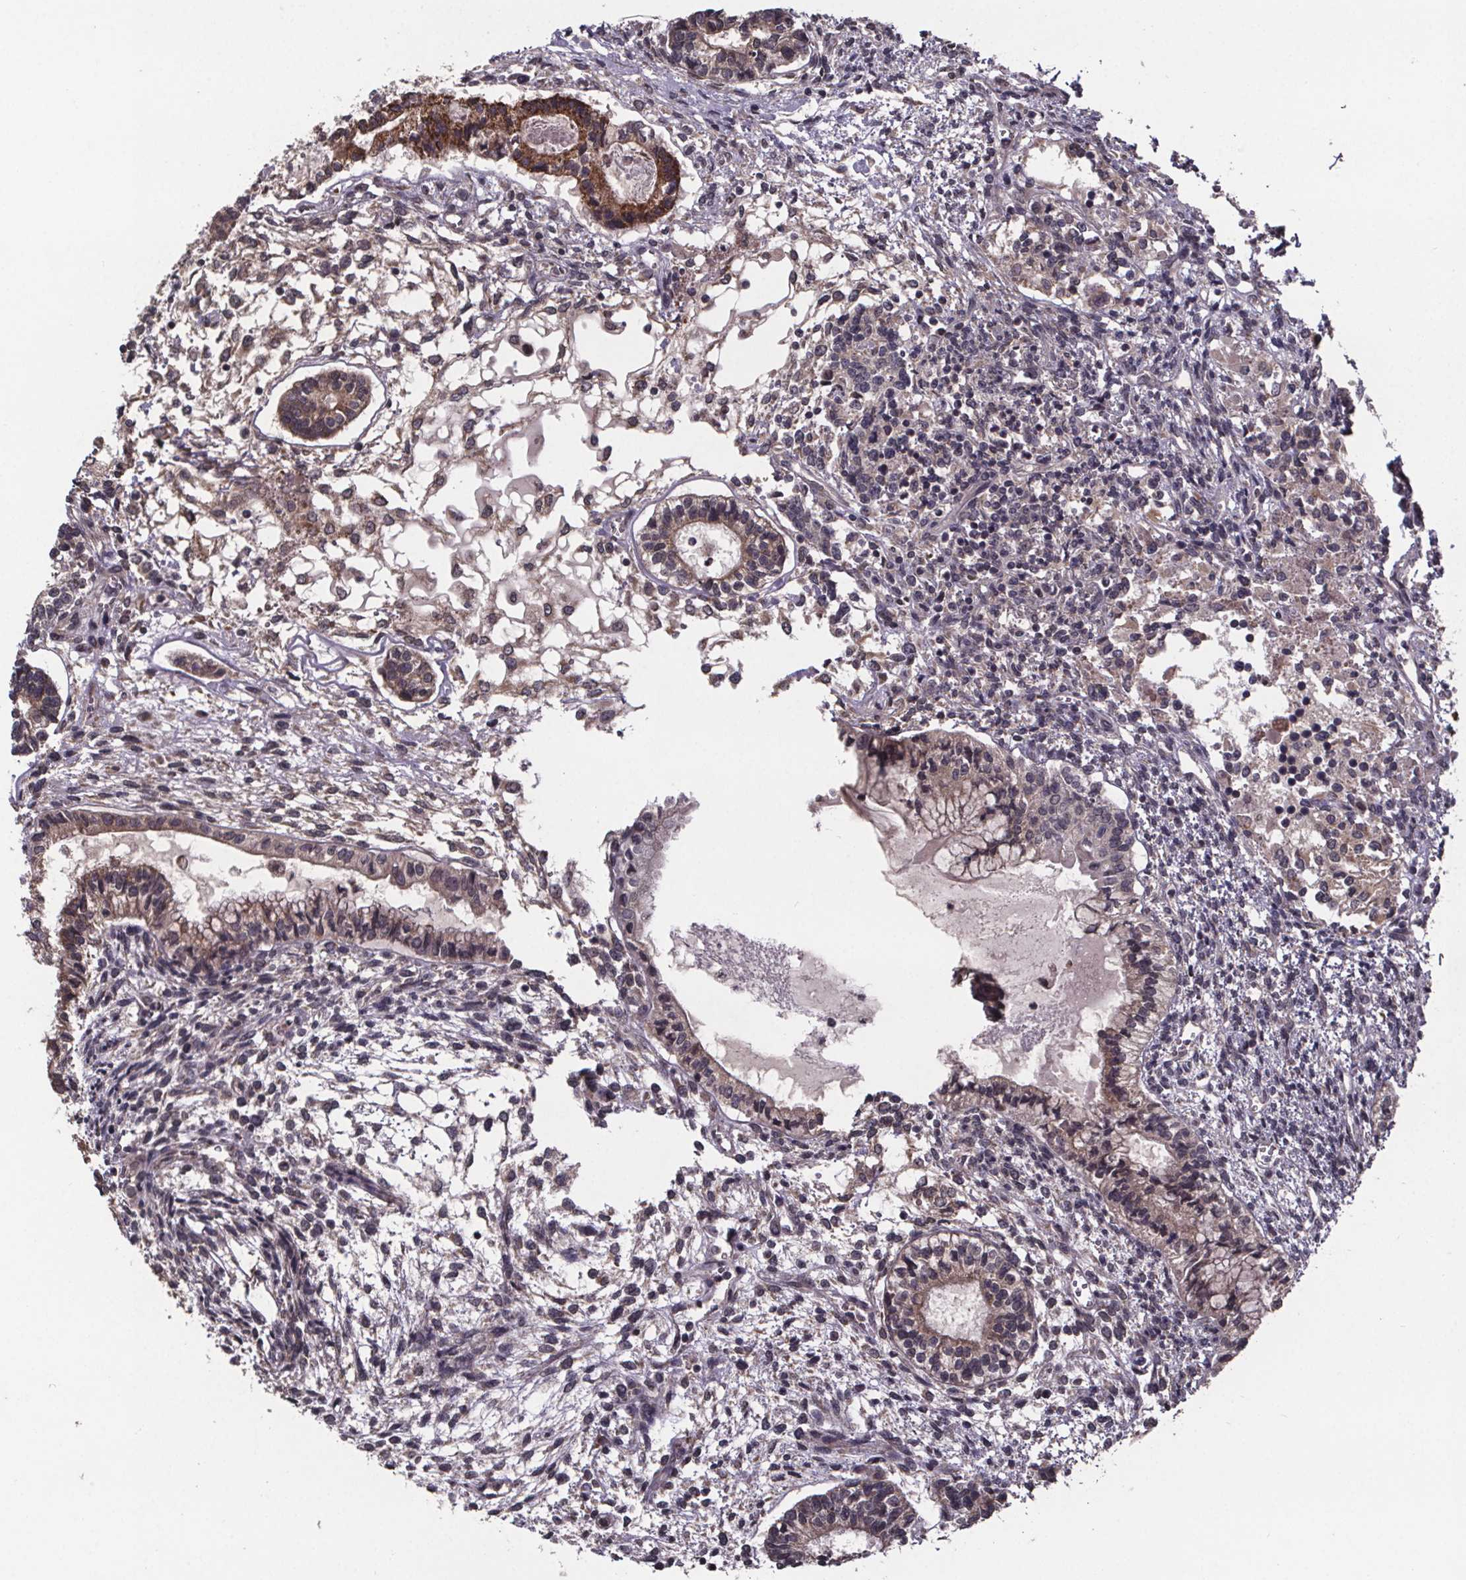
{"staining": {"intensity": "strong", "quantity": ">75%", "location": "cytoplasmic/membranous"}, "tissue": "testis cancer", "cell_type": "Tumor cells", "image_type": "cancer", "snomed": [{"axis": "morphology", "description": "Carcinoma, Embryonal, NOS"}, {"axis": "topography", "description": "Testis"}], "caption": "This histopathology image shows immunohistochemistry (IHC) staining of human testis cancer (embryonal carcinoma), with high strong cytoplasmic/membranous staining in approximately >75% of tumor cells.", "gene": "SAT1", "patient": {"sex": "male", "age": 37}}